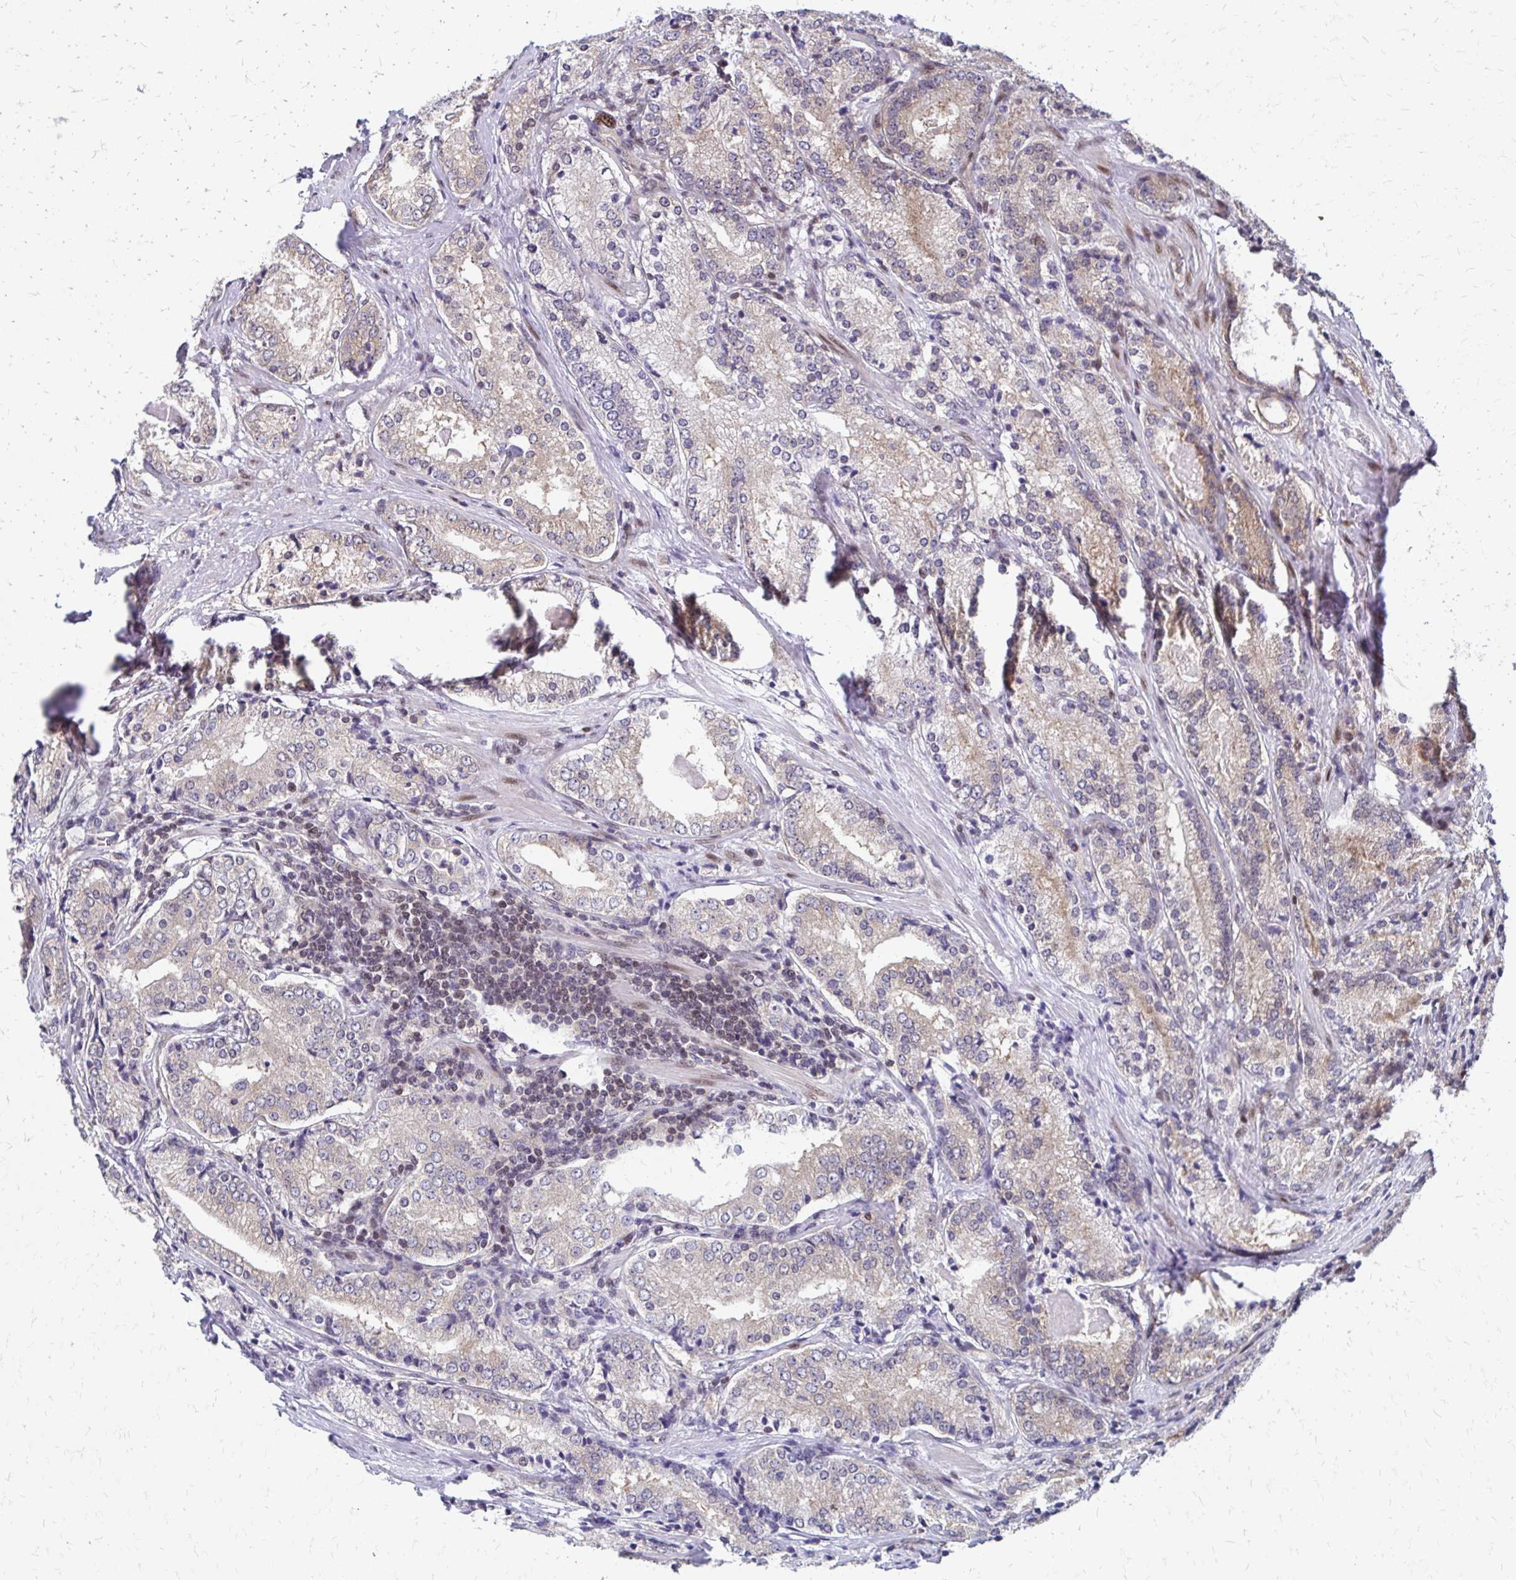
{"staining": {"intensity": "negative", "quantity": "none", "location": "none"}, "tissue": "prostate cancer", "cell_type": "Tumor cells", "image_type": "cancer", "snomed": [{"axis": "morphology", "description": "Adenocarcinoma, NOS"}, {"axis": "morphology", "description": "Adenocarcinoma, Low grade"}, {"axis": "topography", "description": "Prostate"}], "caption": "Tumor cells are negative for protein expression in human low-grade adenocarcinoma (prostate). (DAB (3,3'-diaminobenzidine) IHC with hematoxylin counter stain).", "gene": "CBX7", "patient": {"sex": "male", "age": 68}}